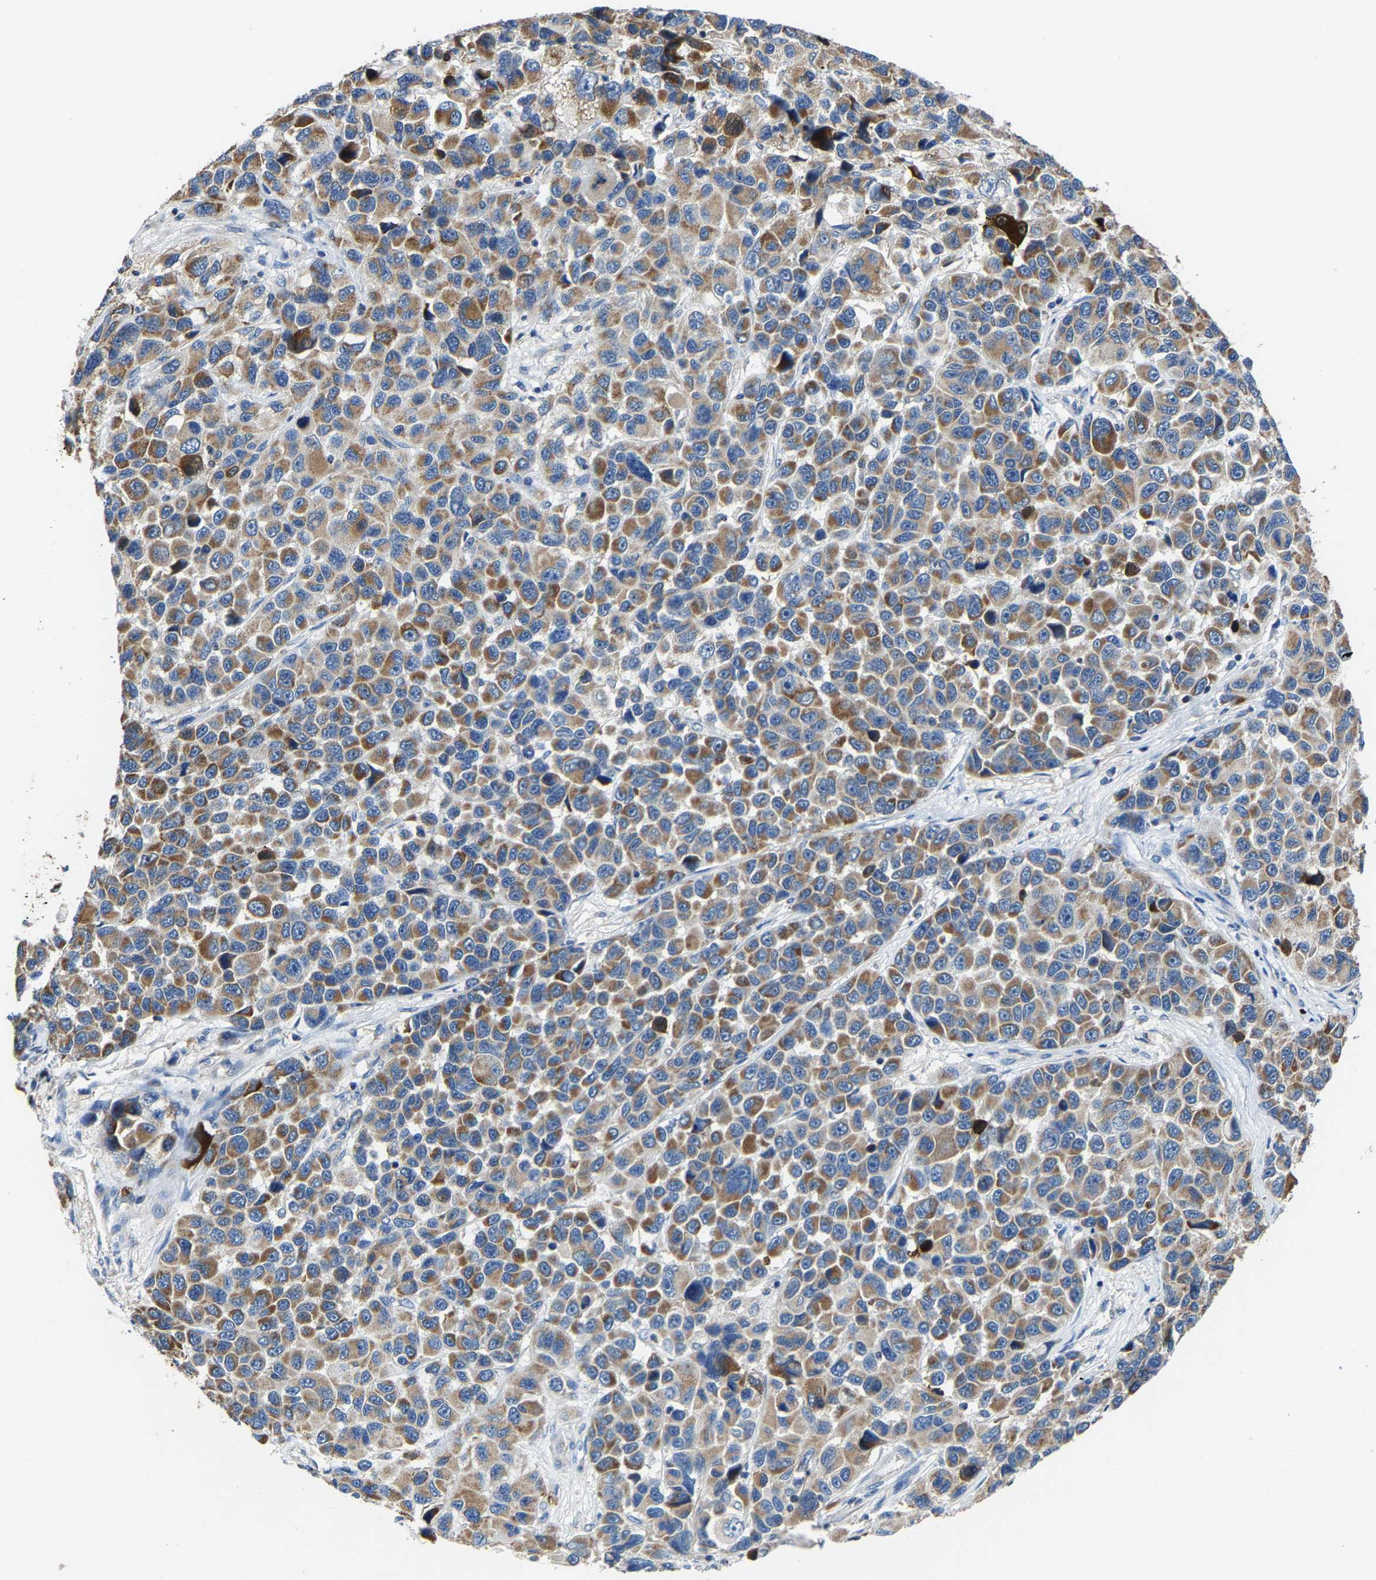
{"staining": {"intensity": "moderate", "quantity": ">75%", "location": "cytoplasmic/membranous"}, "tissue": "melanoma", "cell_type": "Tumor cells", "image_type": "cancer", "snomed": [{"axis": "morphology", "description": "Malignant melanoma, NOS"}, {"axis": "topography", "description": "Skin"}], "caption": "Immunohistochemical staining of malignant melanoma exhibits medium levels of moderate cytoplasmic/membranous expression in approximately >75% of tumor cells.", "gene": "AGK", "patient": {"sex": "male", "age": 53}}